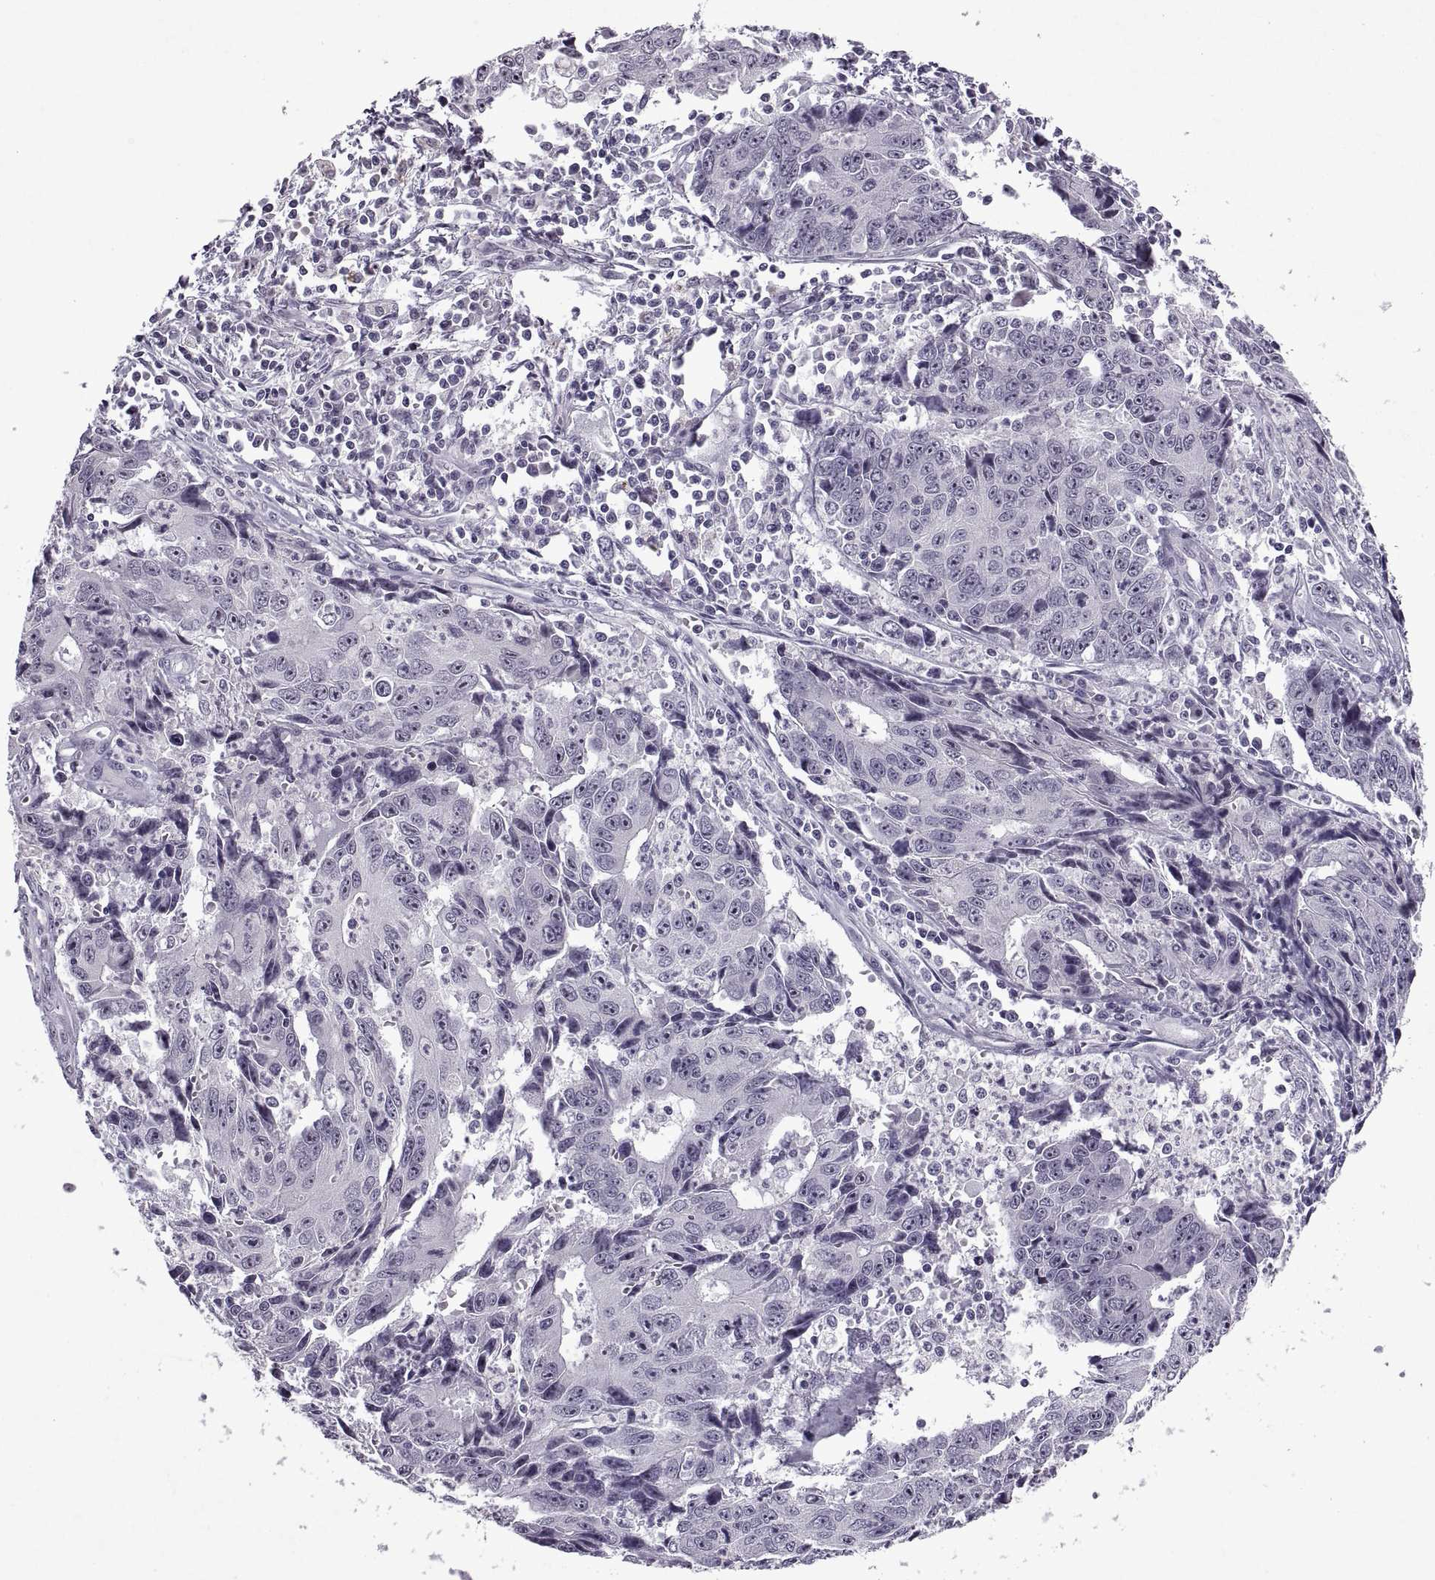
{"staining": {"intensity": "negative", "quantity": "none", "location": "none"}, "tissue": "liver cancer", "cell_type": "Tumor cells", "image_type": "cancer", "snomed": [{"axis": "morphology", "description": "Cholangiocarcinoma"}, {"axis": "topography", "description": "Liver"}], "caption": "IHC of human liver cancer (cholangiocarcinoma) shows no positivity in tumor cells.", "gene": "SINHCAF", "patient": {"sex": "male", "age": 65}}